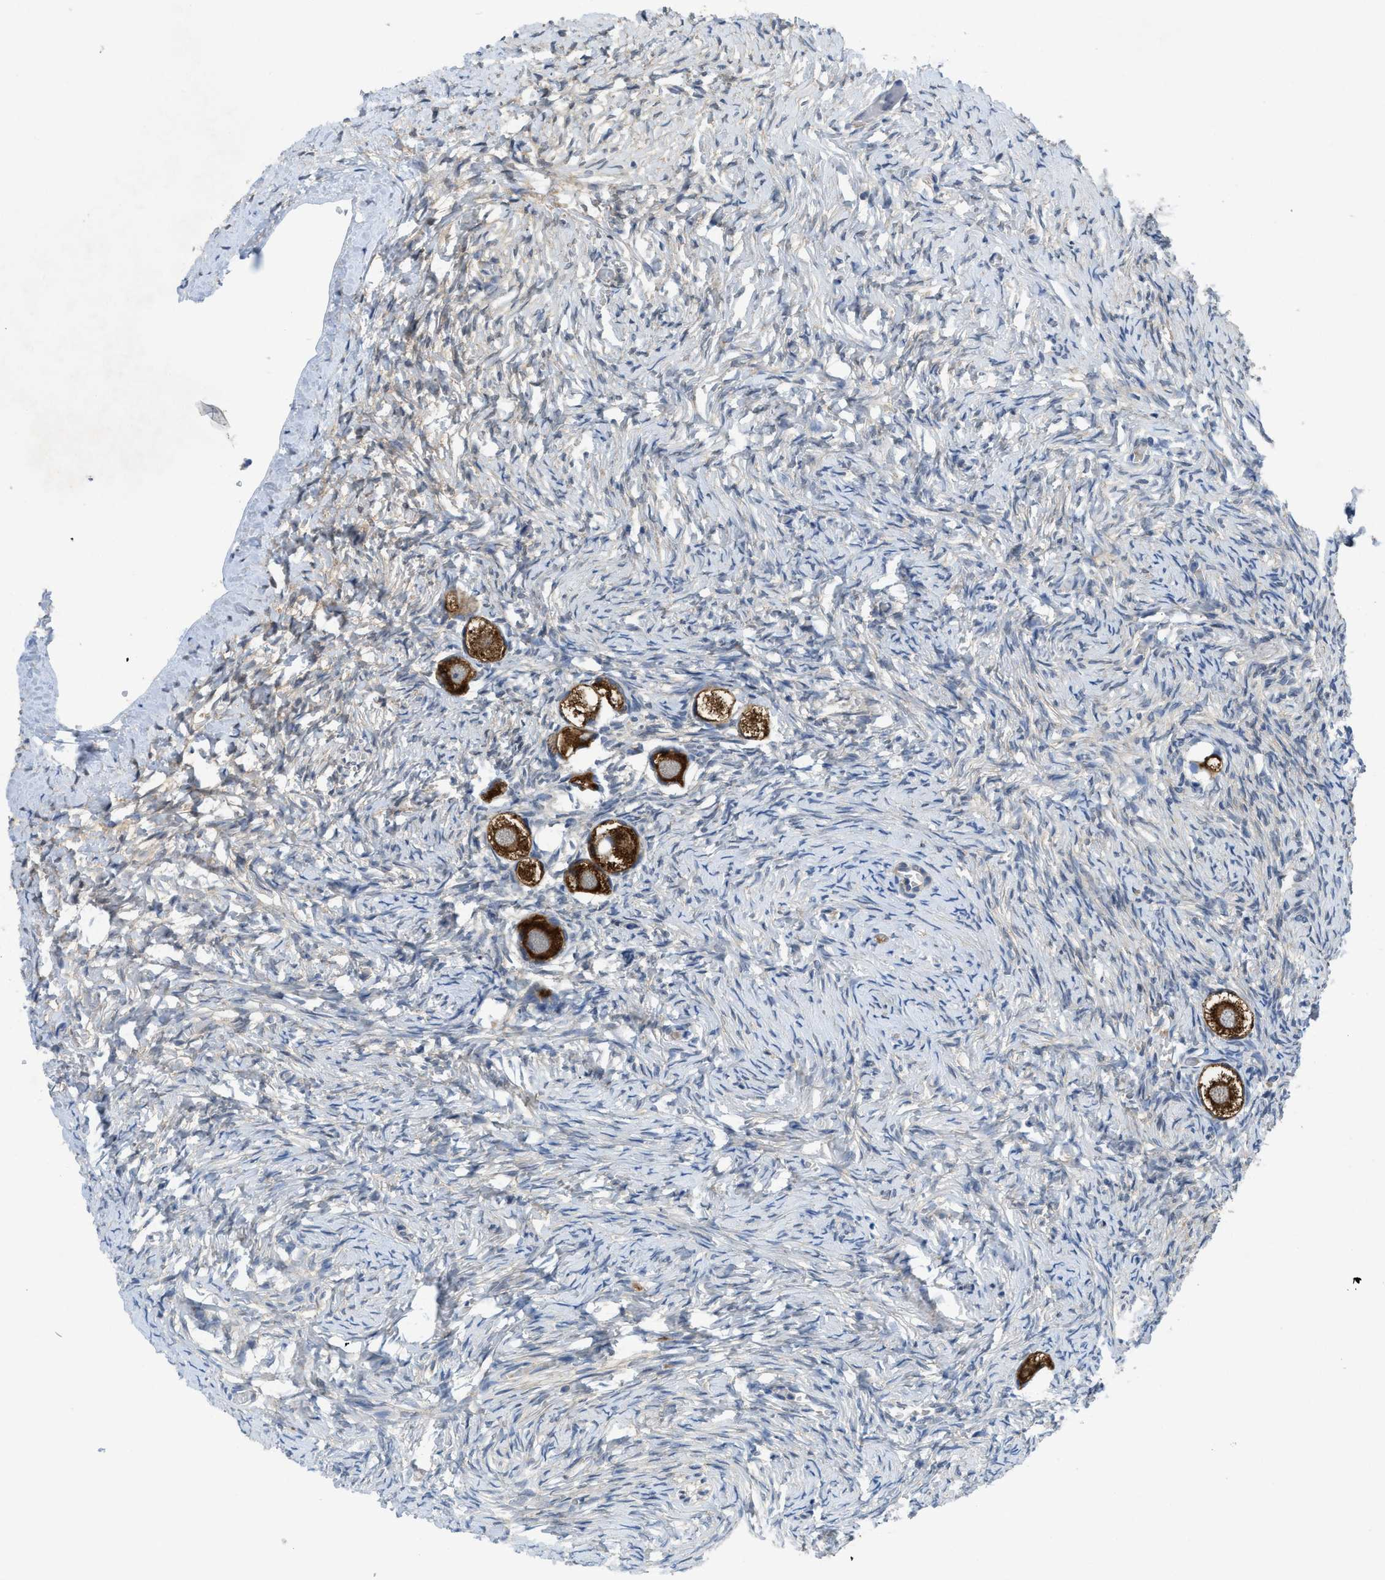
{"staining": {"intensity": "strong", "quantity": ">75%", "location": "cytoplasmic/membranous"}, "tissue": "ovary", "cell_type": "Follicle cells", "image_type": "normal", "snomed": [{"axis": "morphology", "description": "Normal tissue, NOS"}, {"axis": "topography", "description": "Ovary"}], "caption": "Immunohistochemistry (IHC) of normal ovary shows high levels of strong cytoplasmic/membranous positivity in about >75% of follicle cells.", "gene": "PANX1", "patient": {"sex": "female", "age": 27}}